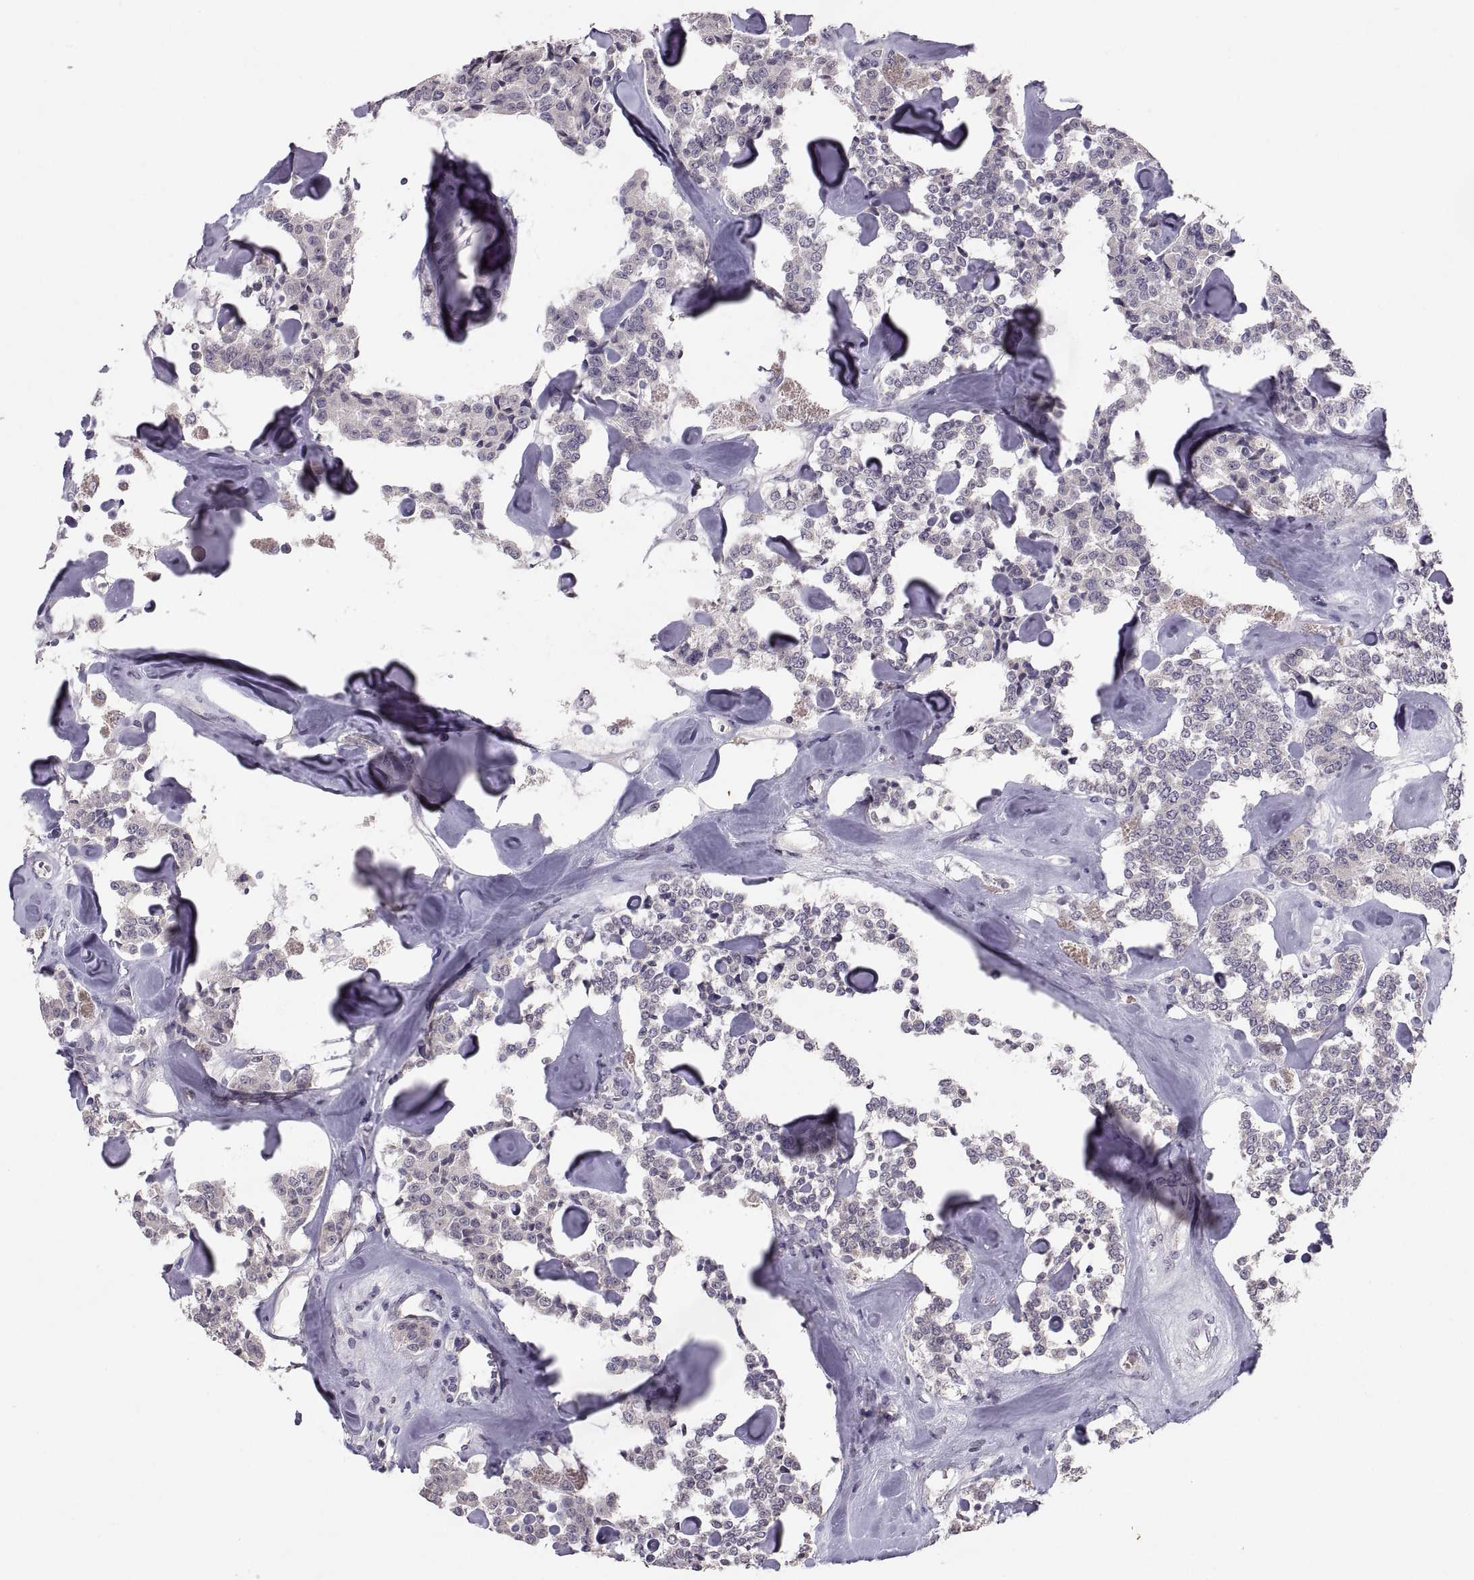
{"staining": {"intensity": "negative", "quantity": "none", "location": "none"}, "tissue": "carcinoid", "cell_type": "Tumor cells", "image_type": "cancer", "snomed": [{"axis": "morphology", "description": "Carcinoid, malignant, NOS"}, {"axis": "topography", "description": "Pancreas"}], "caption": "A high-resolution photomicrograph shows immunohistochemistry staining of carcinoid, which shows no significant staining in tumor cells.", "gene": "PAX2", "patient": {"sex": "male", "age": 41}}